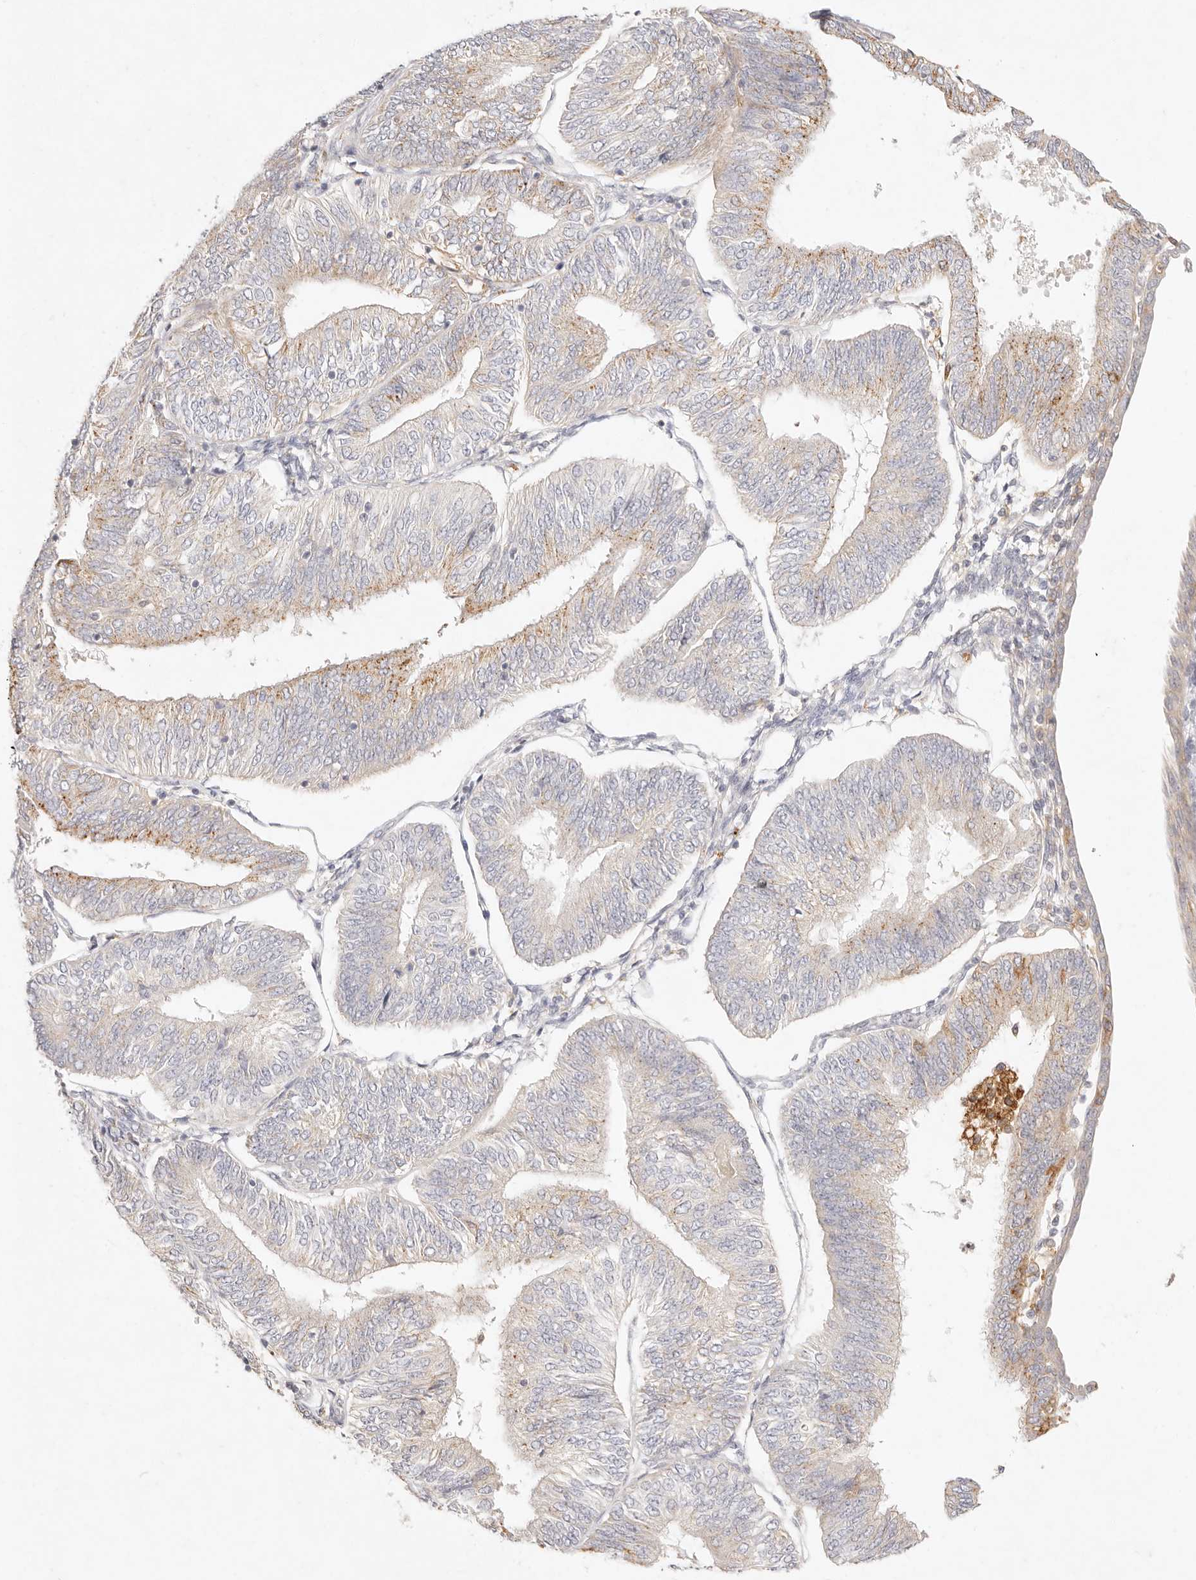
{"staining": {"intensity": "weak", "quantity": "25%-75%", "location": "cytoplasmic/membranous"}, "tissue": "endometrial cancer", "cell_type": "Tumor cells", "image_type": "cancer", "snomed": [{"axis": "morphology", "description": "Adenocarcinoma, NOS"}, {"axis": "topography", "description": "Endometrium"}], "caption": "Endometrial cancer stained with a protein marker reveals weak staining in tumor cells.", "gene": "GPR84", "patient": {"sex": "female", "age": 58}}